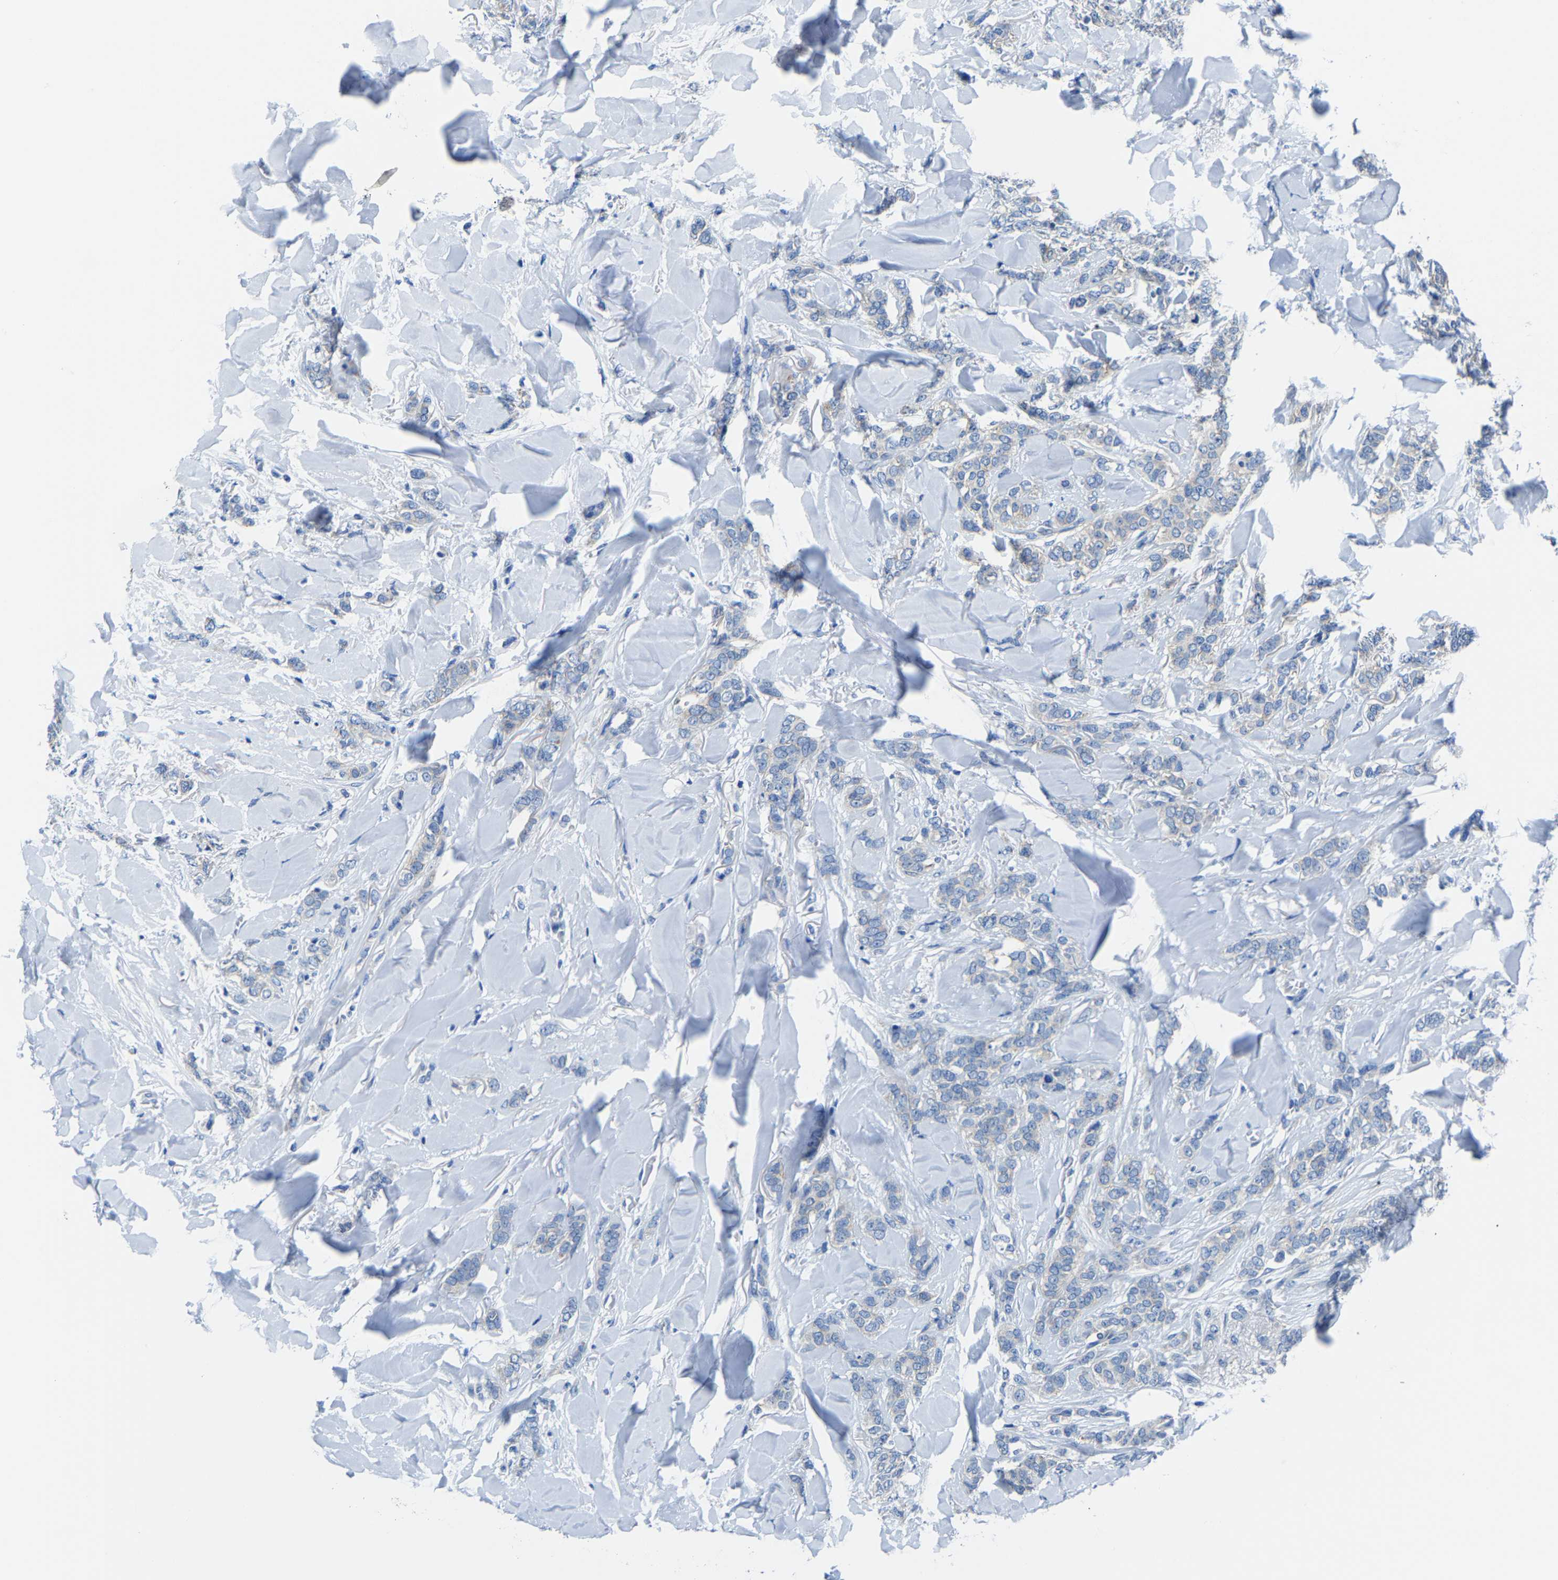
{"staining": {"intensity": "weak", "quantity": "<25%", "location": "cytoplasmic/membranous"}, "tissue": "breast cancer", "cell_type": "Tumor cells", "image_type": "cancer", "snomed": [{"axis": "morphology", "description": "Lobular carcinoma"}, {"axis": "topography", "description": "Skin"}, {"axis": "topography", "description": "Breast"}], "caption": "Human breast cancer stained for a protein using immunohistochemistry (IHC) exhibits no staining in tumor cells.", "gene": "G3BP2", "patient": {"sex": "female", "age": 46}}